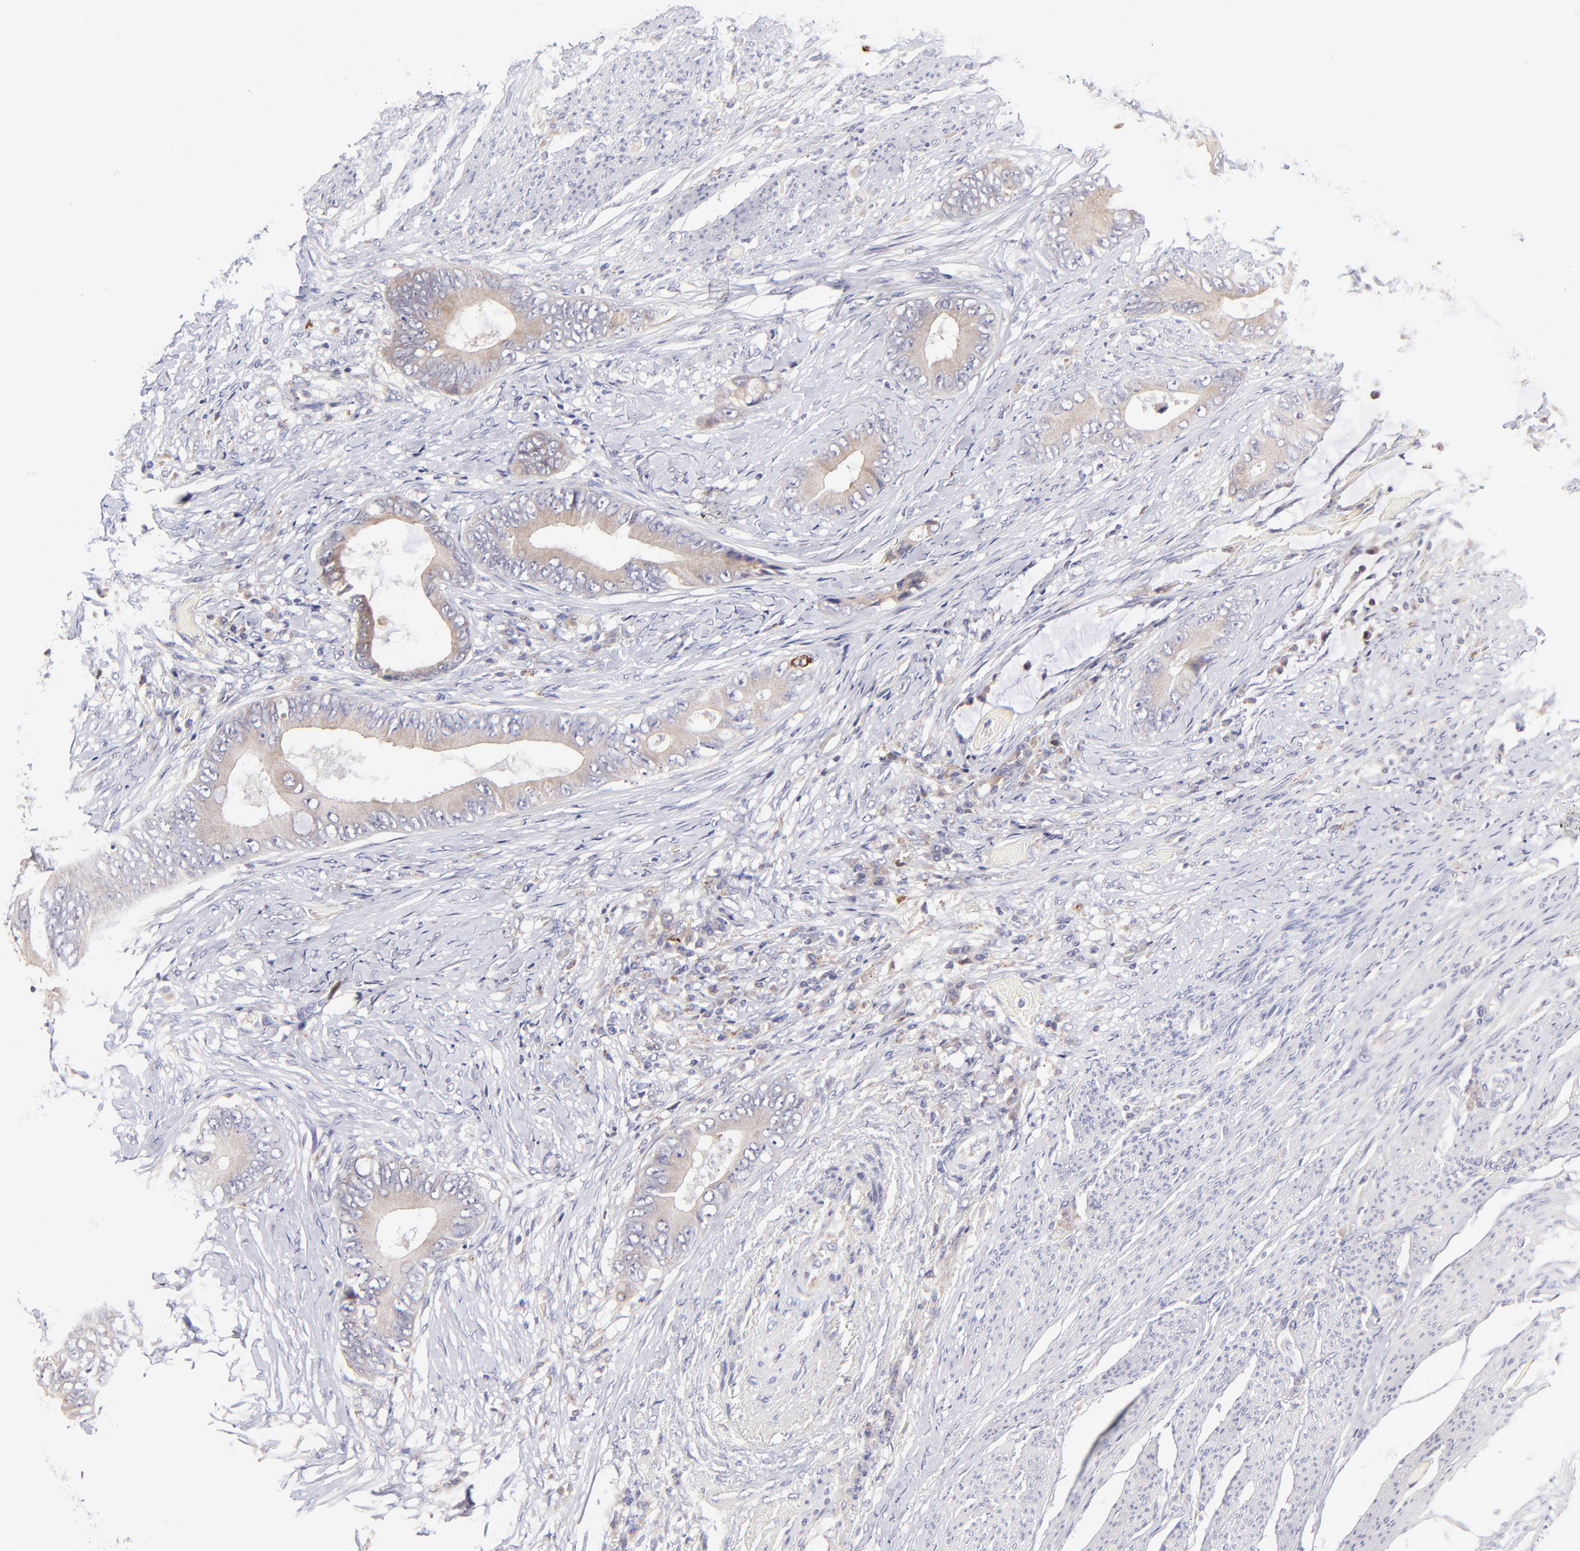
{"staining": {"intensity": "moderate", "quantity": ">75%", "location": "cytoplasmic/membranous"}, "tissue": "colorectal cancer", "cell_type": "Tumor cells", "image_type": "cancer", "snomed": [{"axis": "morphology", "description": "Normal tissue, NOS"}, {"axis": "morphology", "description": "Adenocarcinoma, NOS"}, {"axis": "topography", "description": "Rectum"}, {"axis": "topography", "description": "Peripheral nerve tissue"}], "caption": "Protein analysis of colorectal cancer tissue shows moderate cytoplasmic/membranous positivity in about >75% of tumor cells. The staining was performed using DAB, with brown indicating positive protein expression. Nuclei are stained blue with hematoxylin.", "gene": "GCSAM", "patient": {"sex": "female", "age": 77}}